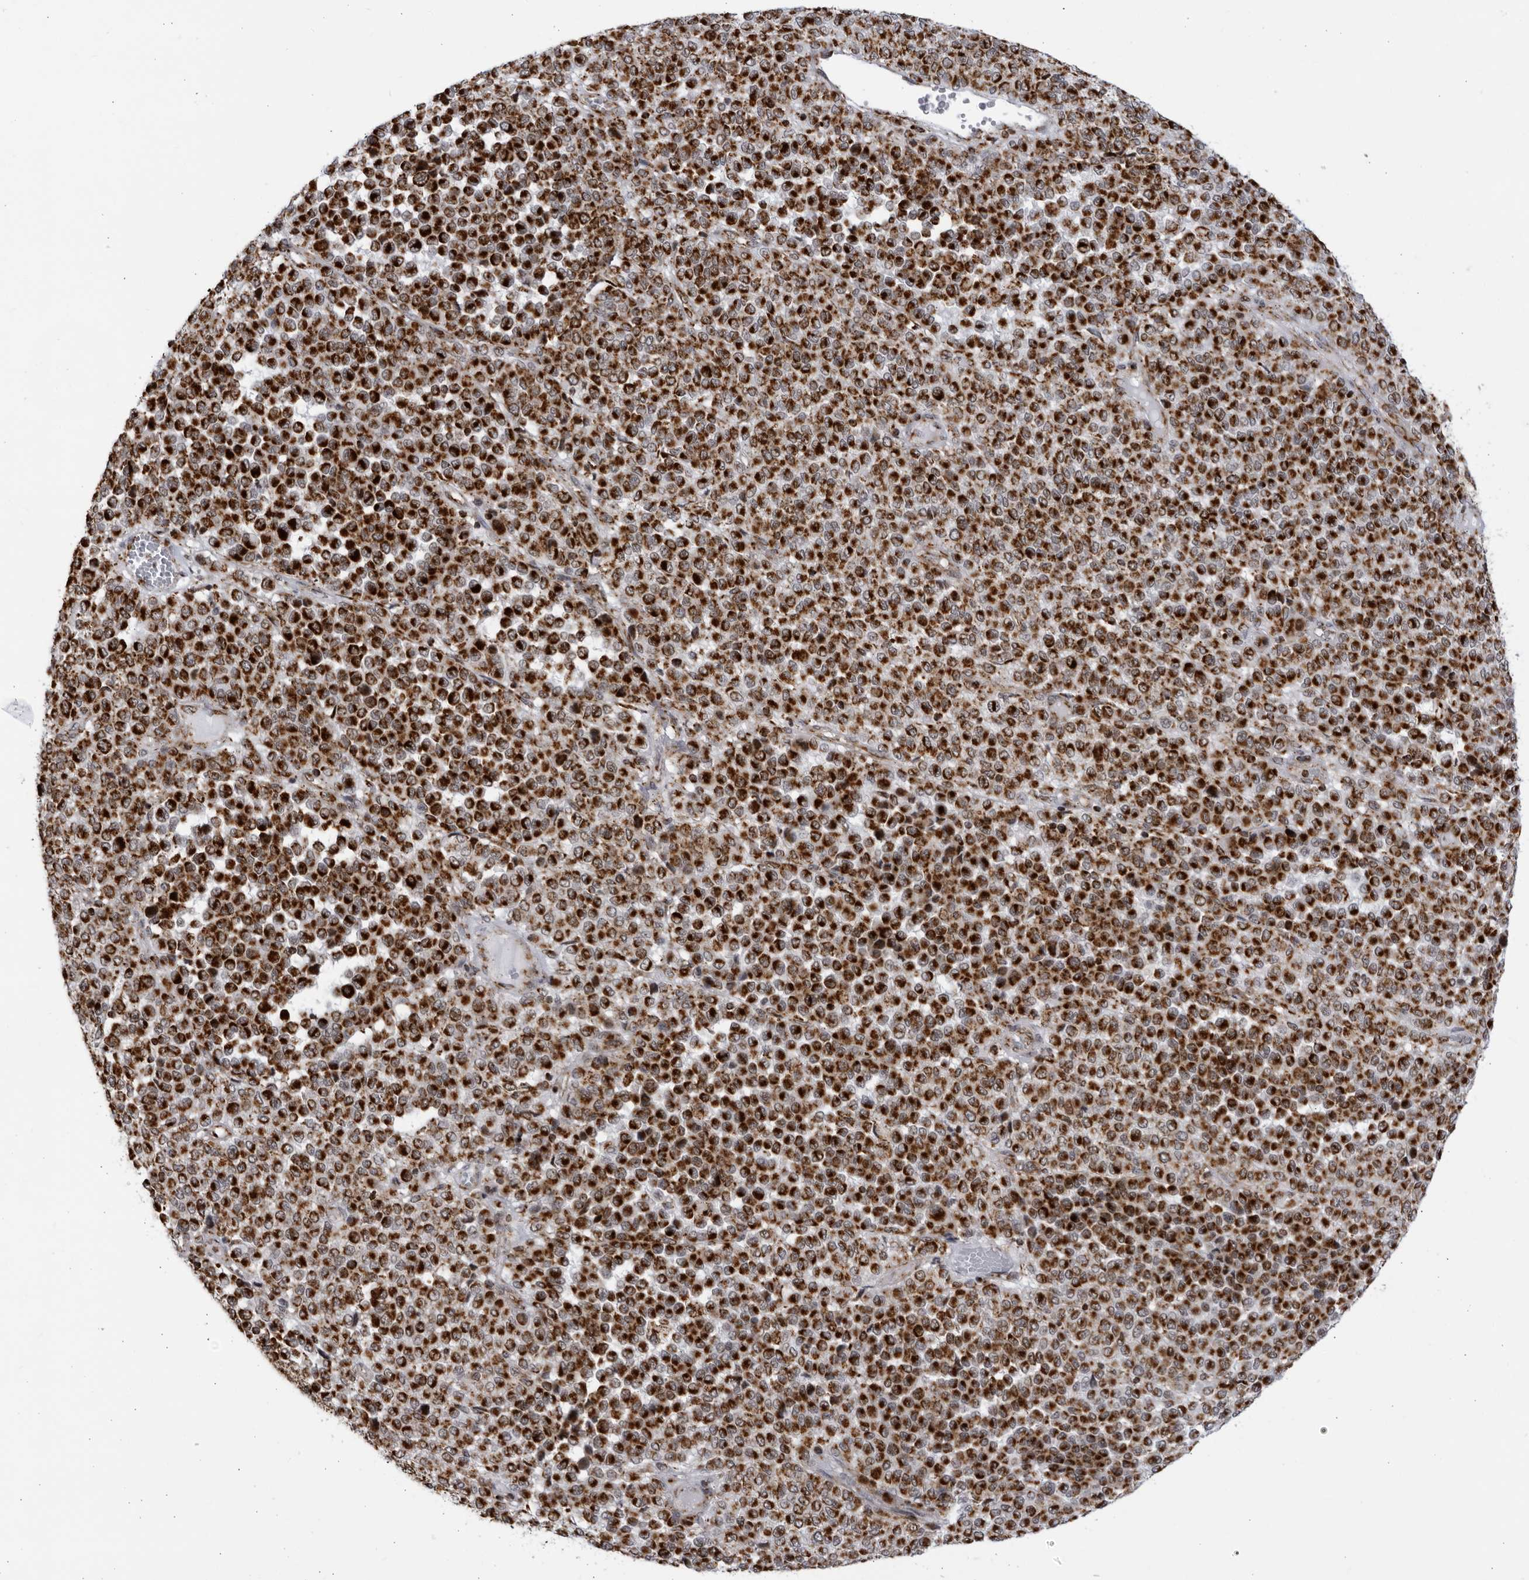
{"staining": {"intensity": "strong", "quantity": ">75%", "location": "cytoplasmic/membranous"}, "tissue": "melanoma", "cell_type": "Tumor cells", "image_type": "cancer", "snomed": [{"axis": "morphology", "description": "Malignant melanoma, Metastatic site"}, {"axis": "topography", "description": "Pancreas"}], "caption": "The image shows immunohistochemical staining of malignant melanoma (metastatic site). There is strong cytoplasmic/membranous staining is present in about >75% of tumor cells. Immunohistochemistry (ihc) stains the protein in brown and the nuclei are stained blue.", "gene": "RBM34", "patient": {"sex": "female", "age": 30}}